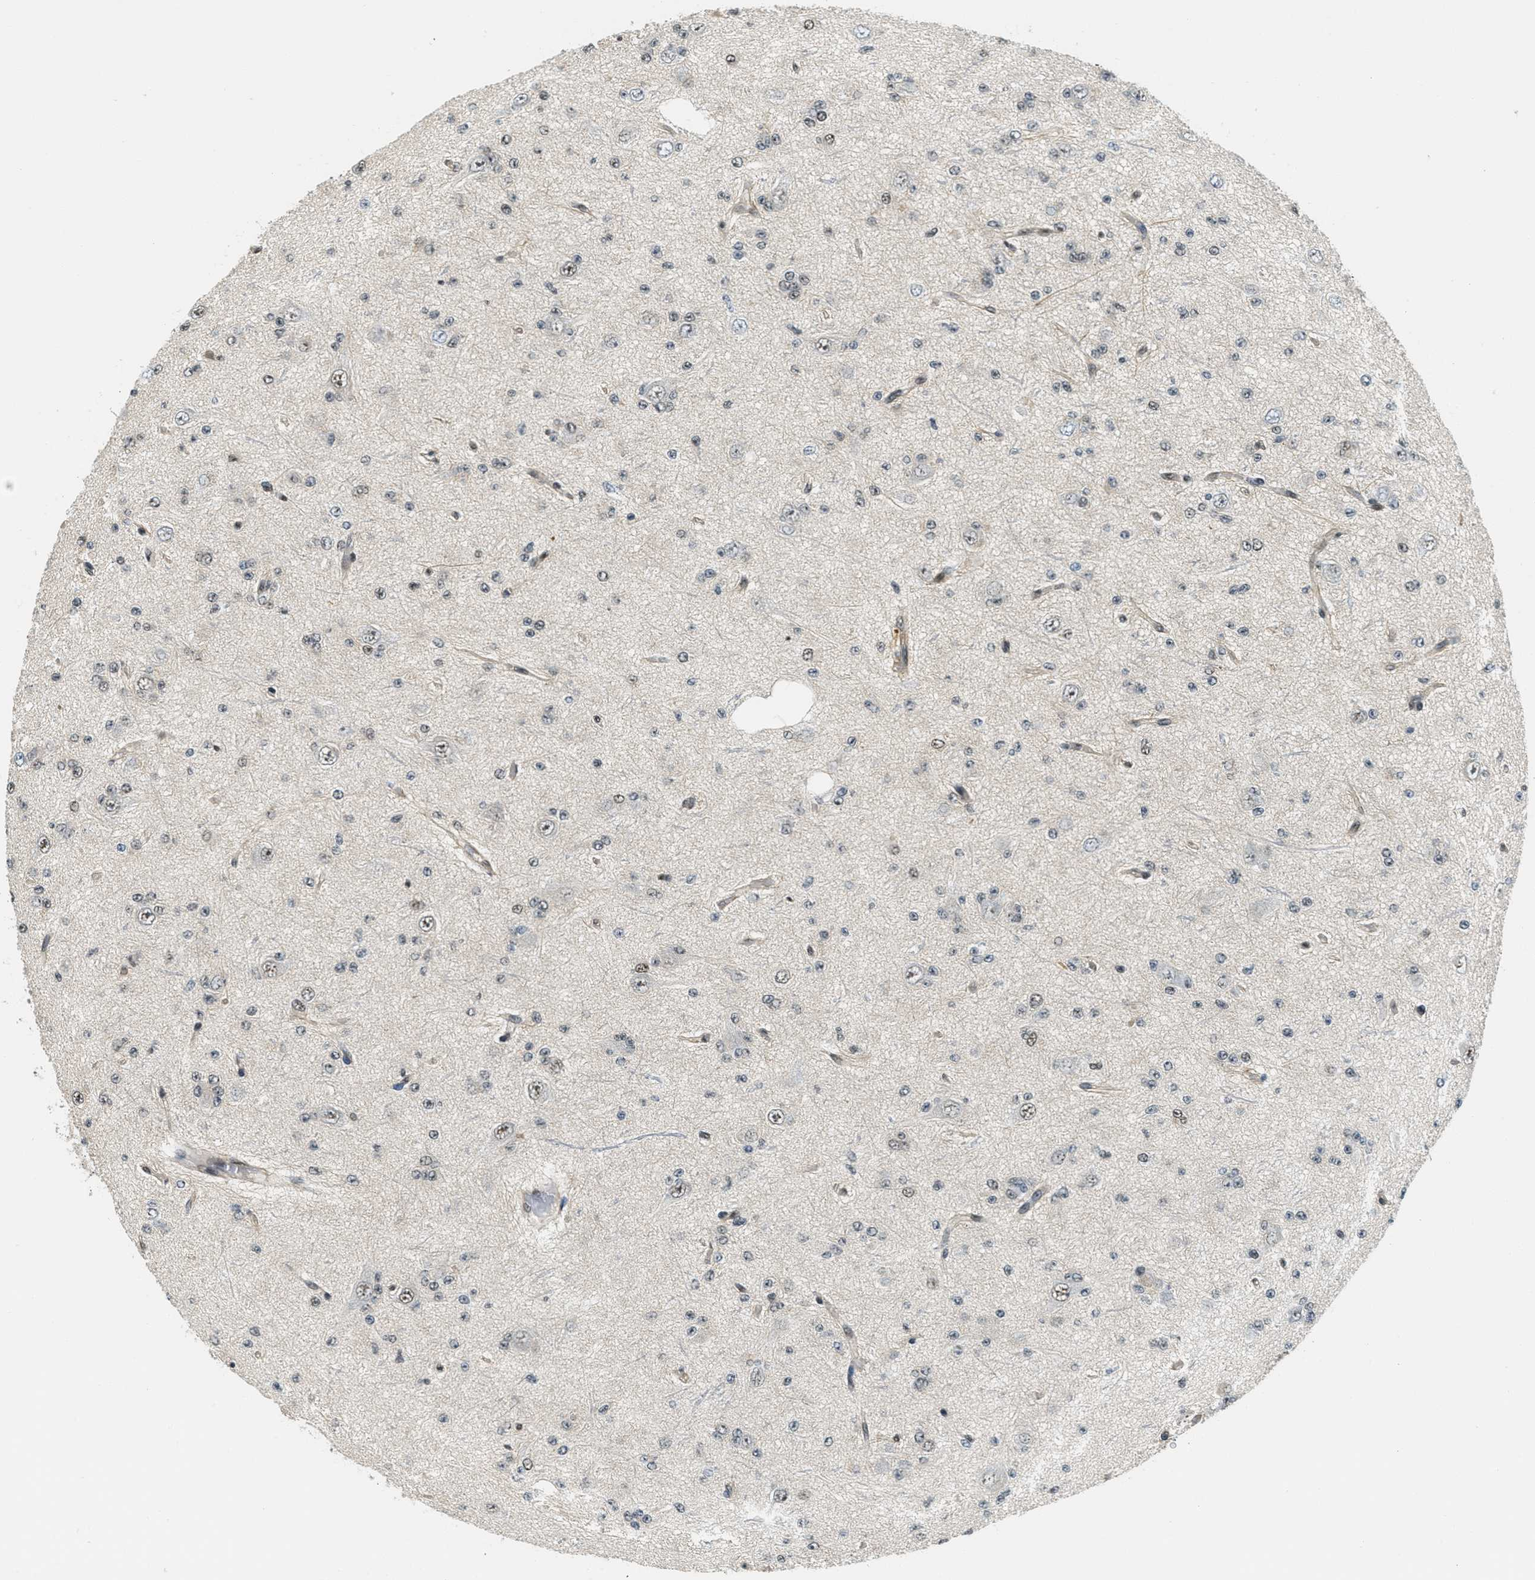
{"staining": {"intensity": "weak", "quantity": "<25%", "location": "nuclear"}, "tissue": "glioma", "cell_type": "Tumor cells", "image_type": "cancer", "snomed": [{"axis": "morphology", "description": "Glioma, malignant, Low grade"}, {"axis": "topography", "description": "Brain"}], "caption": "Glioma stained for a protein using immunohistochemistry demonstrates no positivity tumor cells.", "gene": "CFAP36", "patient": {"sex": "male", "age": 38}}